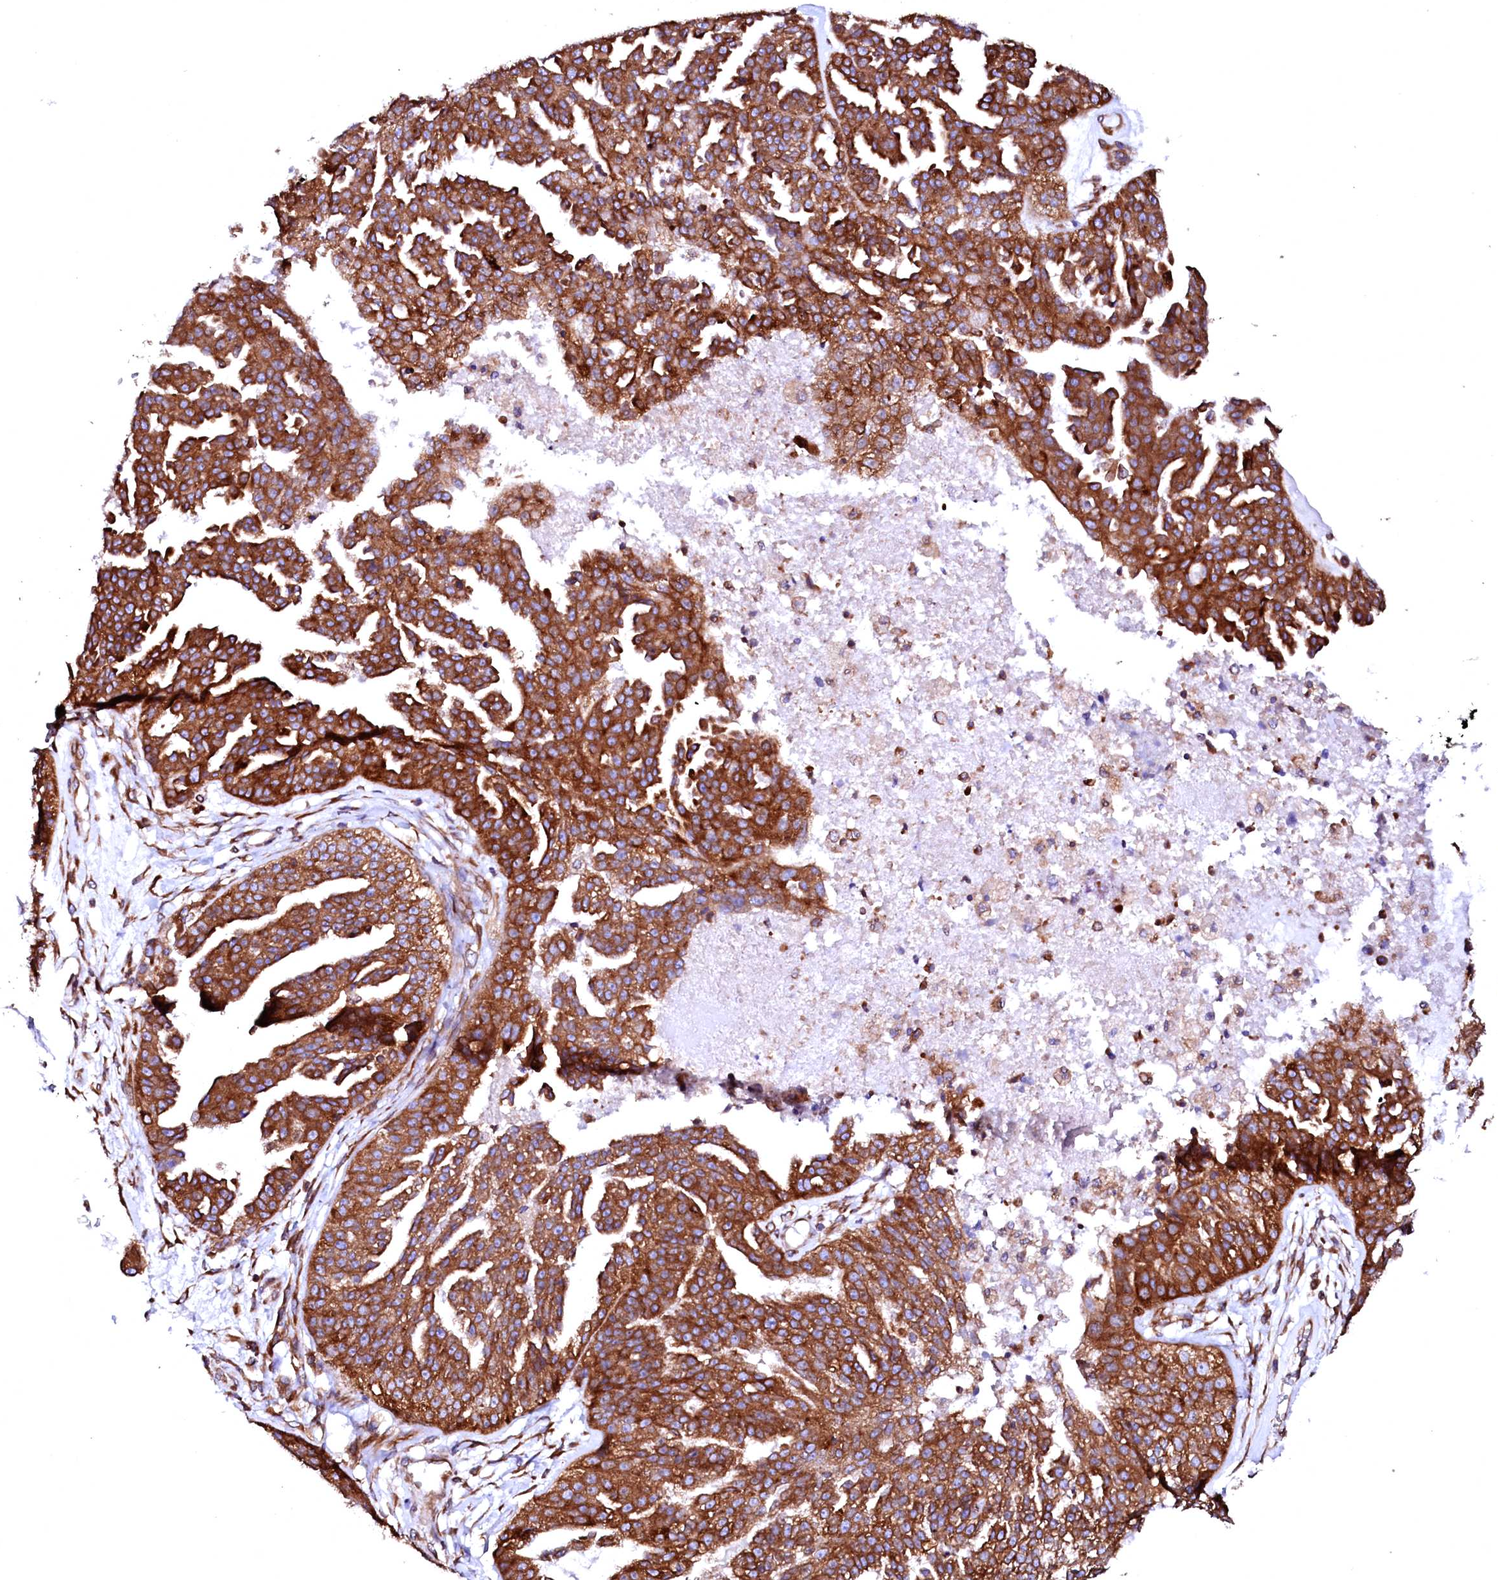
{"staining": {"intensity": "strong", "quantity": ">75%", "location": "cytoplasmic/membranous"}, "tissue": "ovarian cancer", "cell_type": "Tumor cells", "image_type": "cancer", "snomed": [{"axis": "morphology", "description": "Cystadenocarcinoma, serous, NOS"}, {"axis": "topography", "description": "Ovary"}], "caption": "This micrograph displays IHC staining of serous cystadenocarcinoma (ovarian), with high strong cytoplasmic/membranous positivity in approximately >75% of tumor cells.", "gene": "DERL1", "patient": {"sex": "female", "age": 58}}